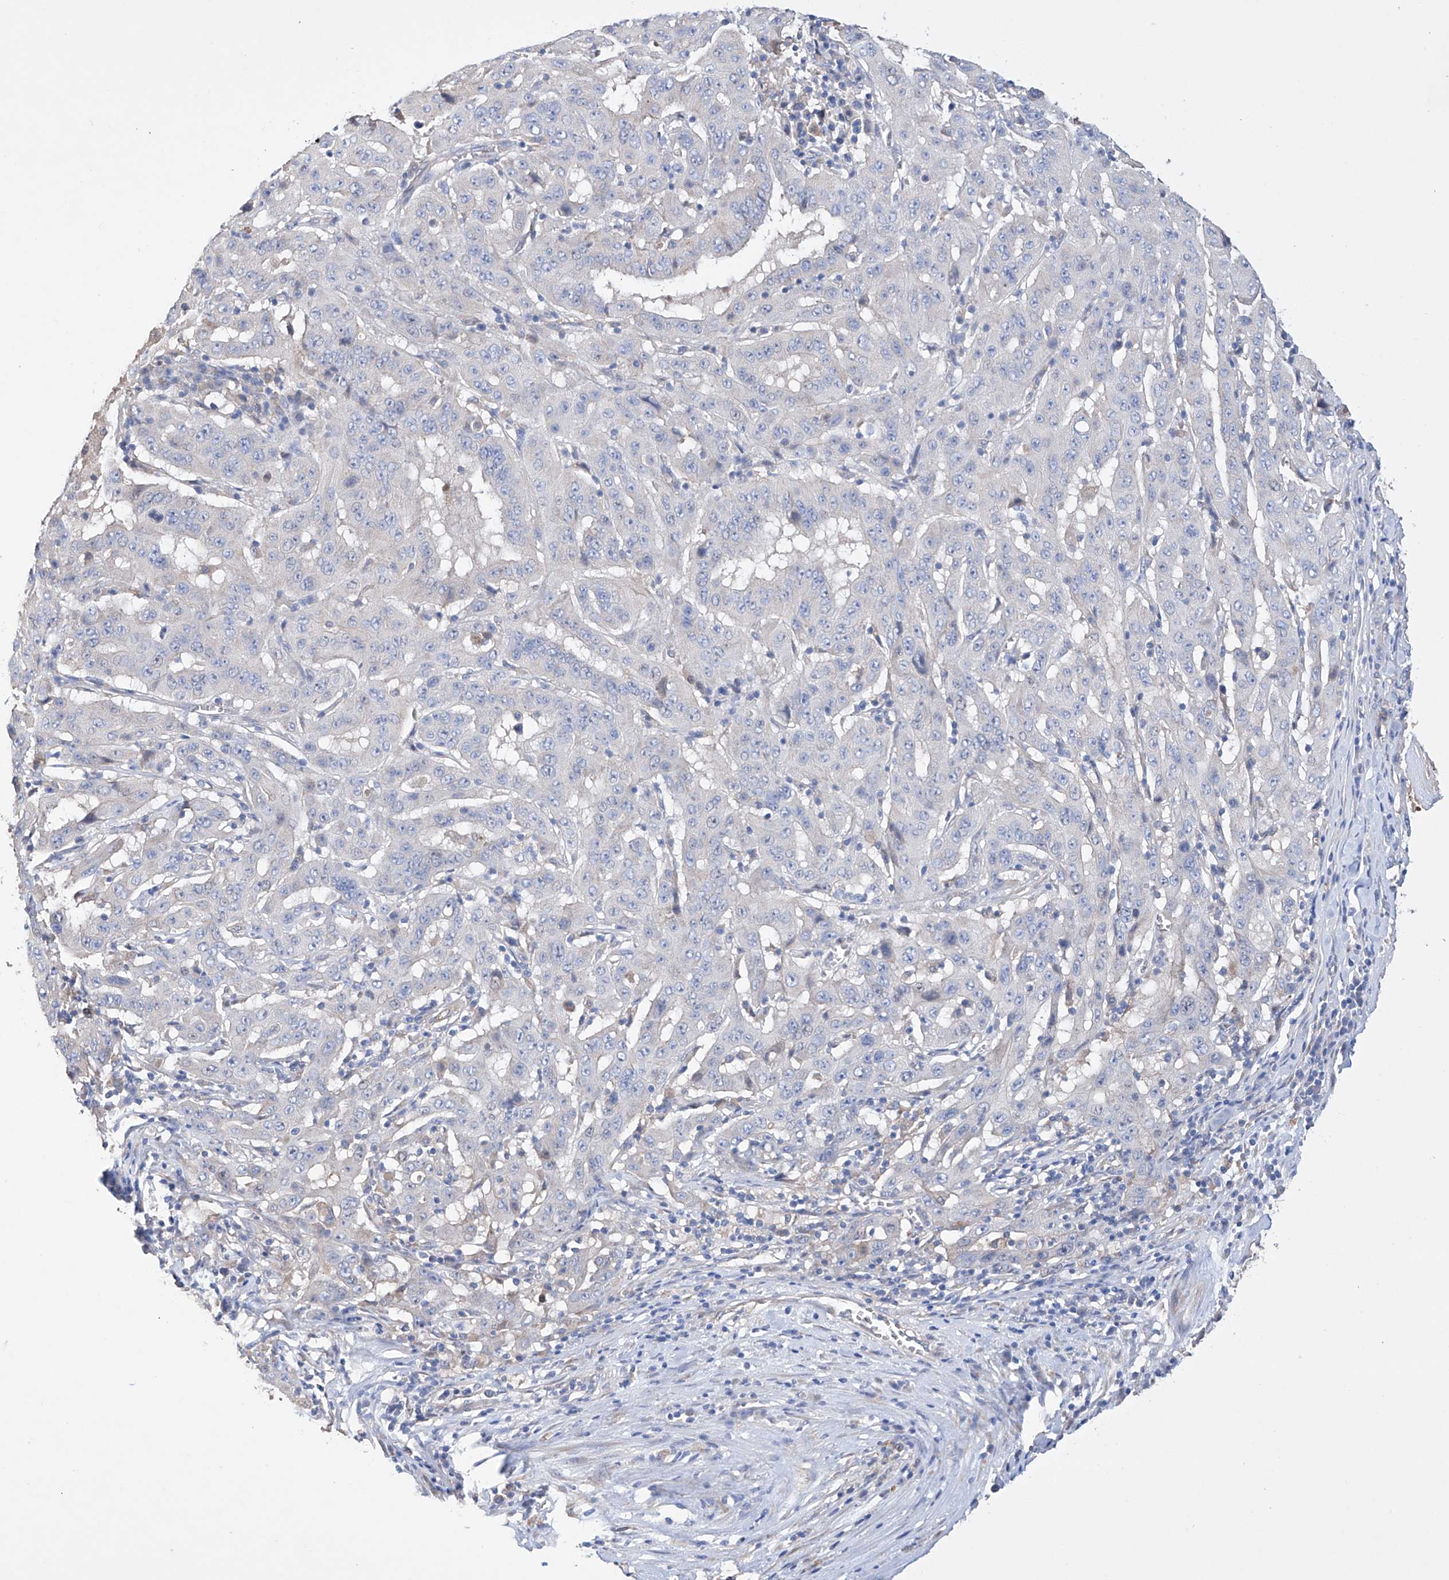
{"staining": {"intensity": "negative", "quantity": "none", "location": "none"}, "tissue": "pancreatic cancer", "cell_type": "Tumor cells", "image_type": "cancer", "snomed": [{"axis": "morphology", "description": "Adenocarcinoma, NOS"}, {"axis": "topography", "description": "Pancreas"}], "caption": "Immunohistochemistry (IHC) histopathology image of human pancreatic adenocarcinoma stained for a protein (brown), which reveals no positivity in tumor cells.", "gene": "AFG1L", "patient": {"sex": "male", "age": 63}}